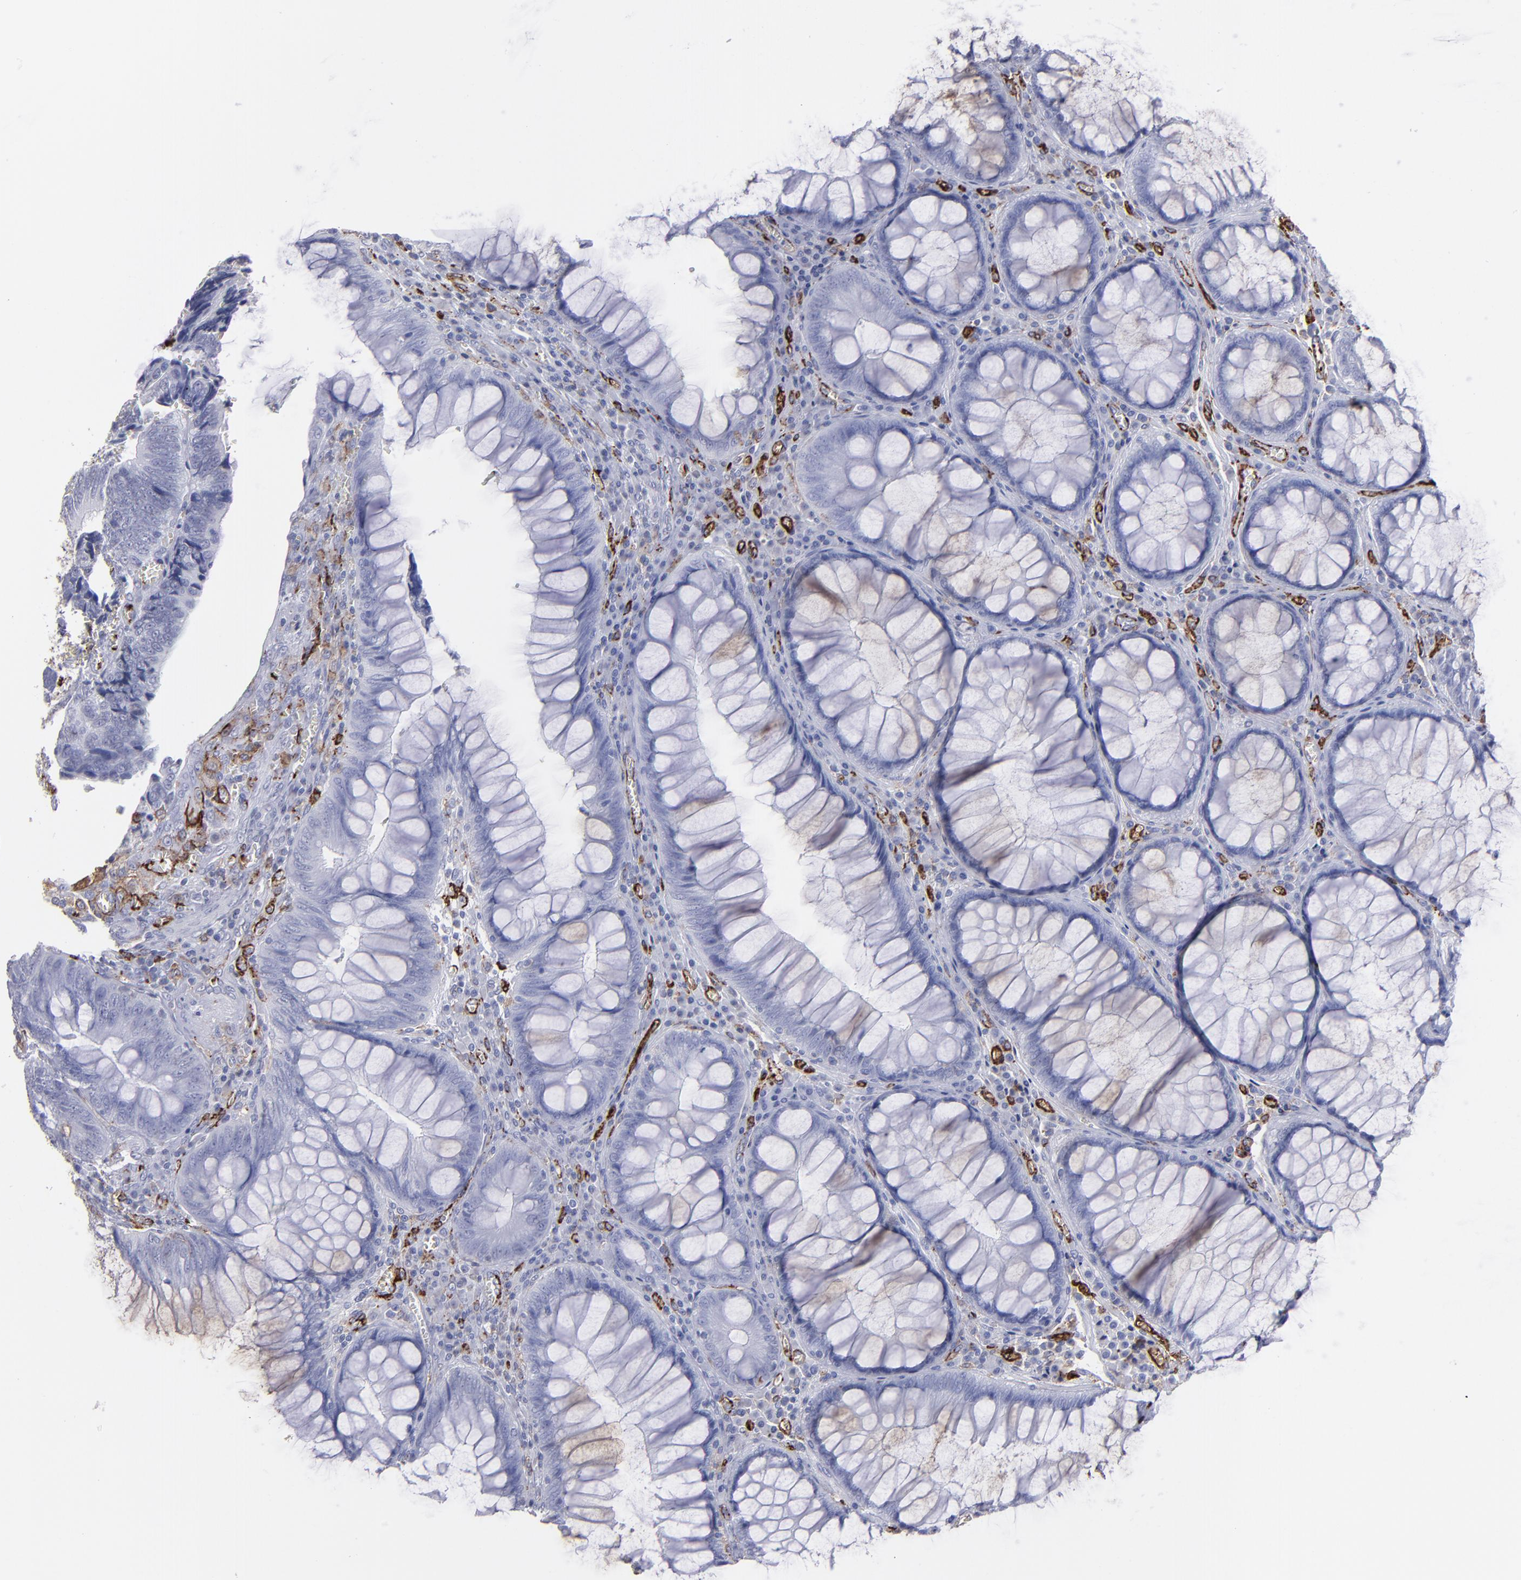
{"staining": {"intensity": "negative", "quantity": "none", "location": "none"}, "tissue": "colorectal cancer", "cell_type": "Tumor cells", "image_type": "cancer", "snomed": [{"axis": "morphology", "description": "Adenocarcinoma, NOS"}, {"axis": "topography", "description": "Colon"}], "caption": "Histopathology image shows no protein positivity in tumor cells of colorectal cancer (adenocarcinoma) tissue.", "gene": "CD36", "patient": {"sex": "male", "age": 72}}